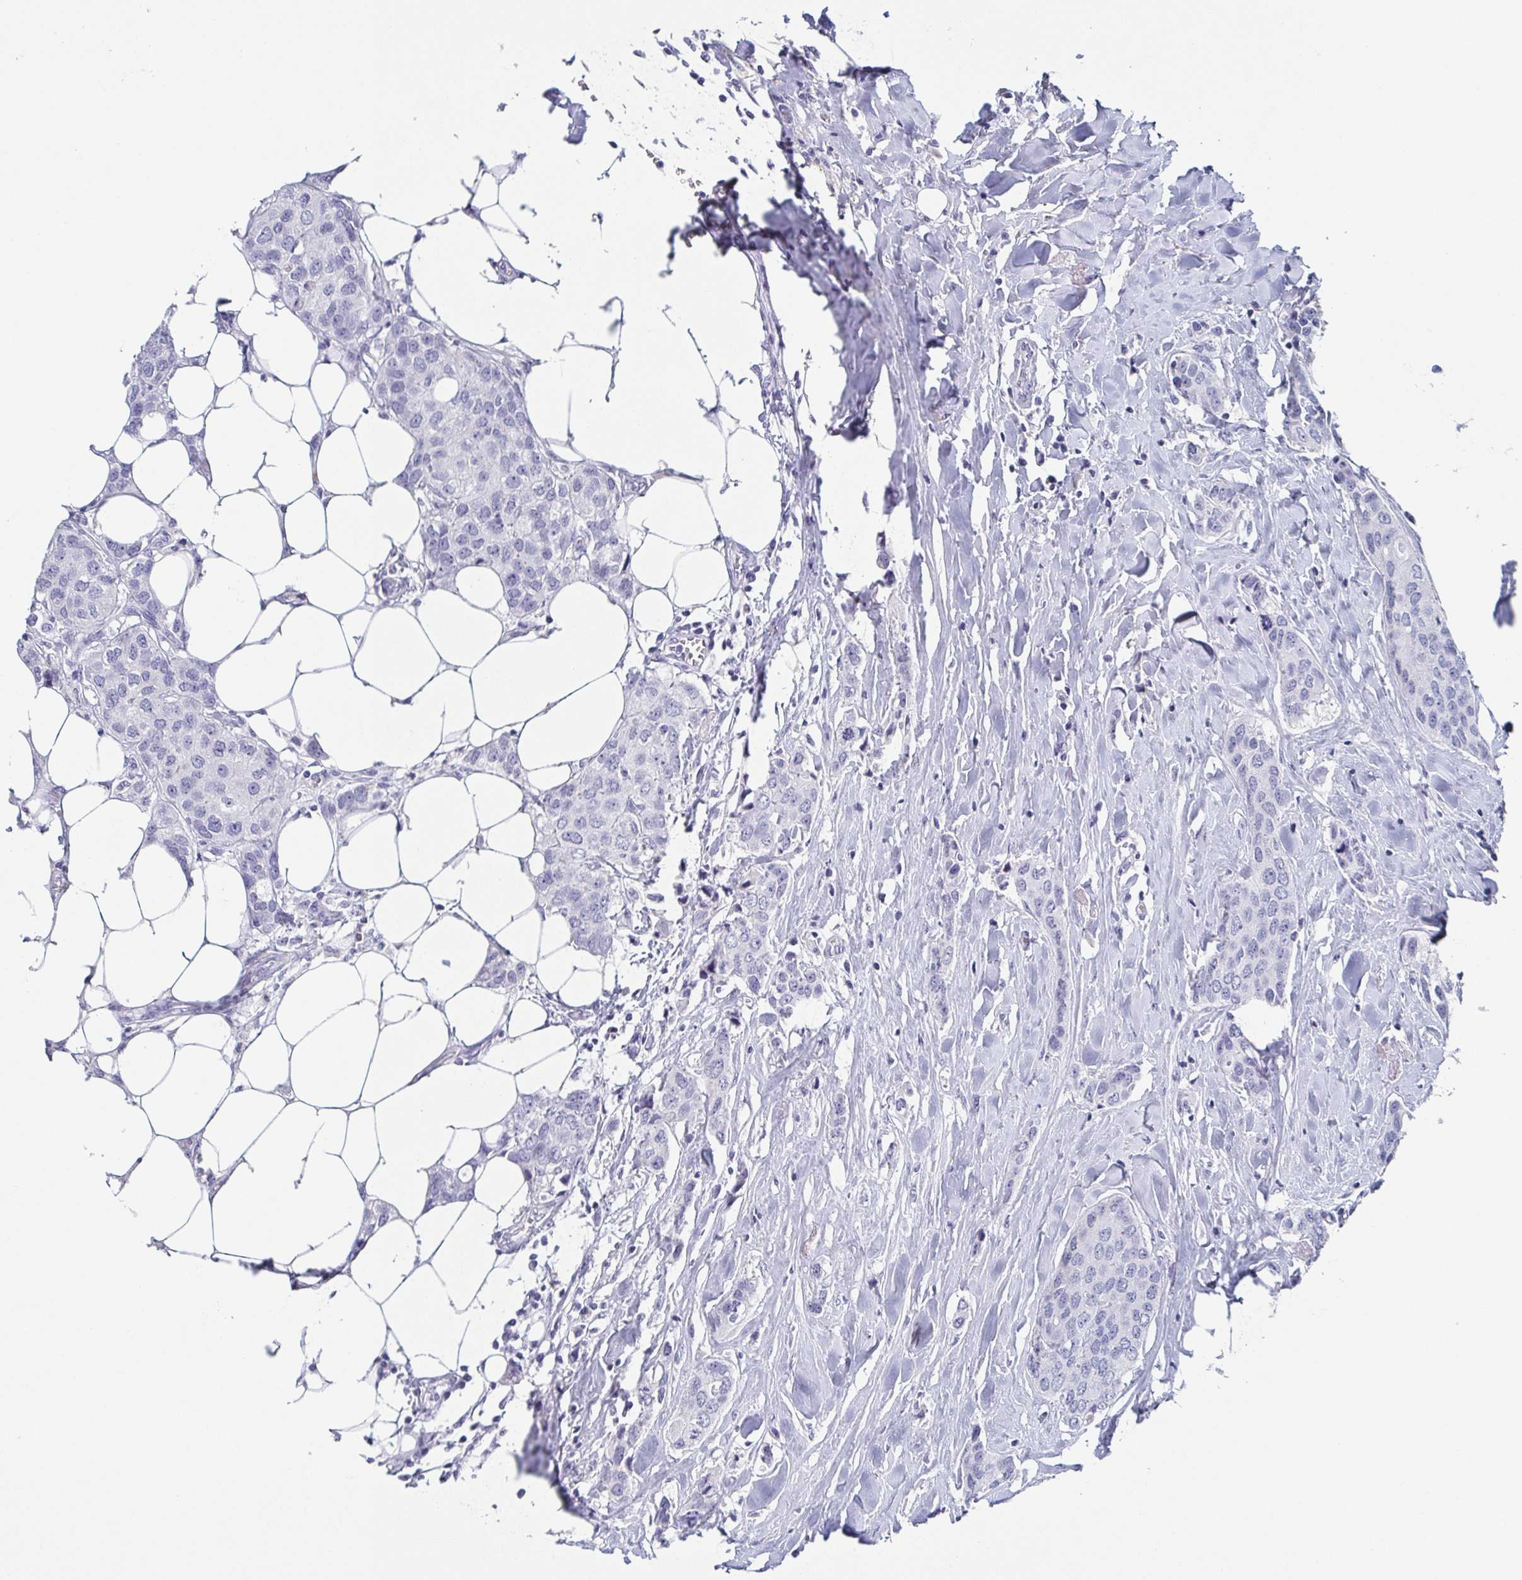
{"staining": {"intensity": "negative", "quantity": "none", "location": "none"}, "tissue": "breast cancer", "cell_type": "Tumor cells", "image_type": "cancer", "snomed": [{"axis": "morphology", "description": "Duct carcinoma"}, {"axis": "topography", "description": "Breast"}], "caption": "Human intraductal carcinoma (breast) stained for a protein using immunohistochemistry reveals no positivity in tumor cells.", "gene": "ITLN1", "patient": {"sex": "female", "age": 80}}